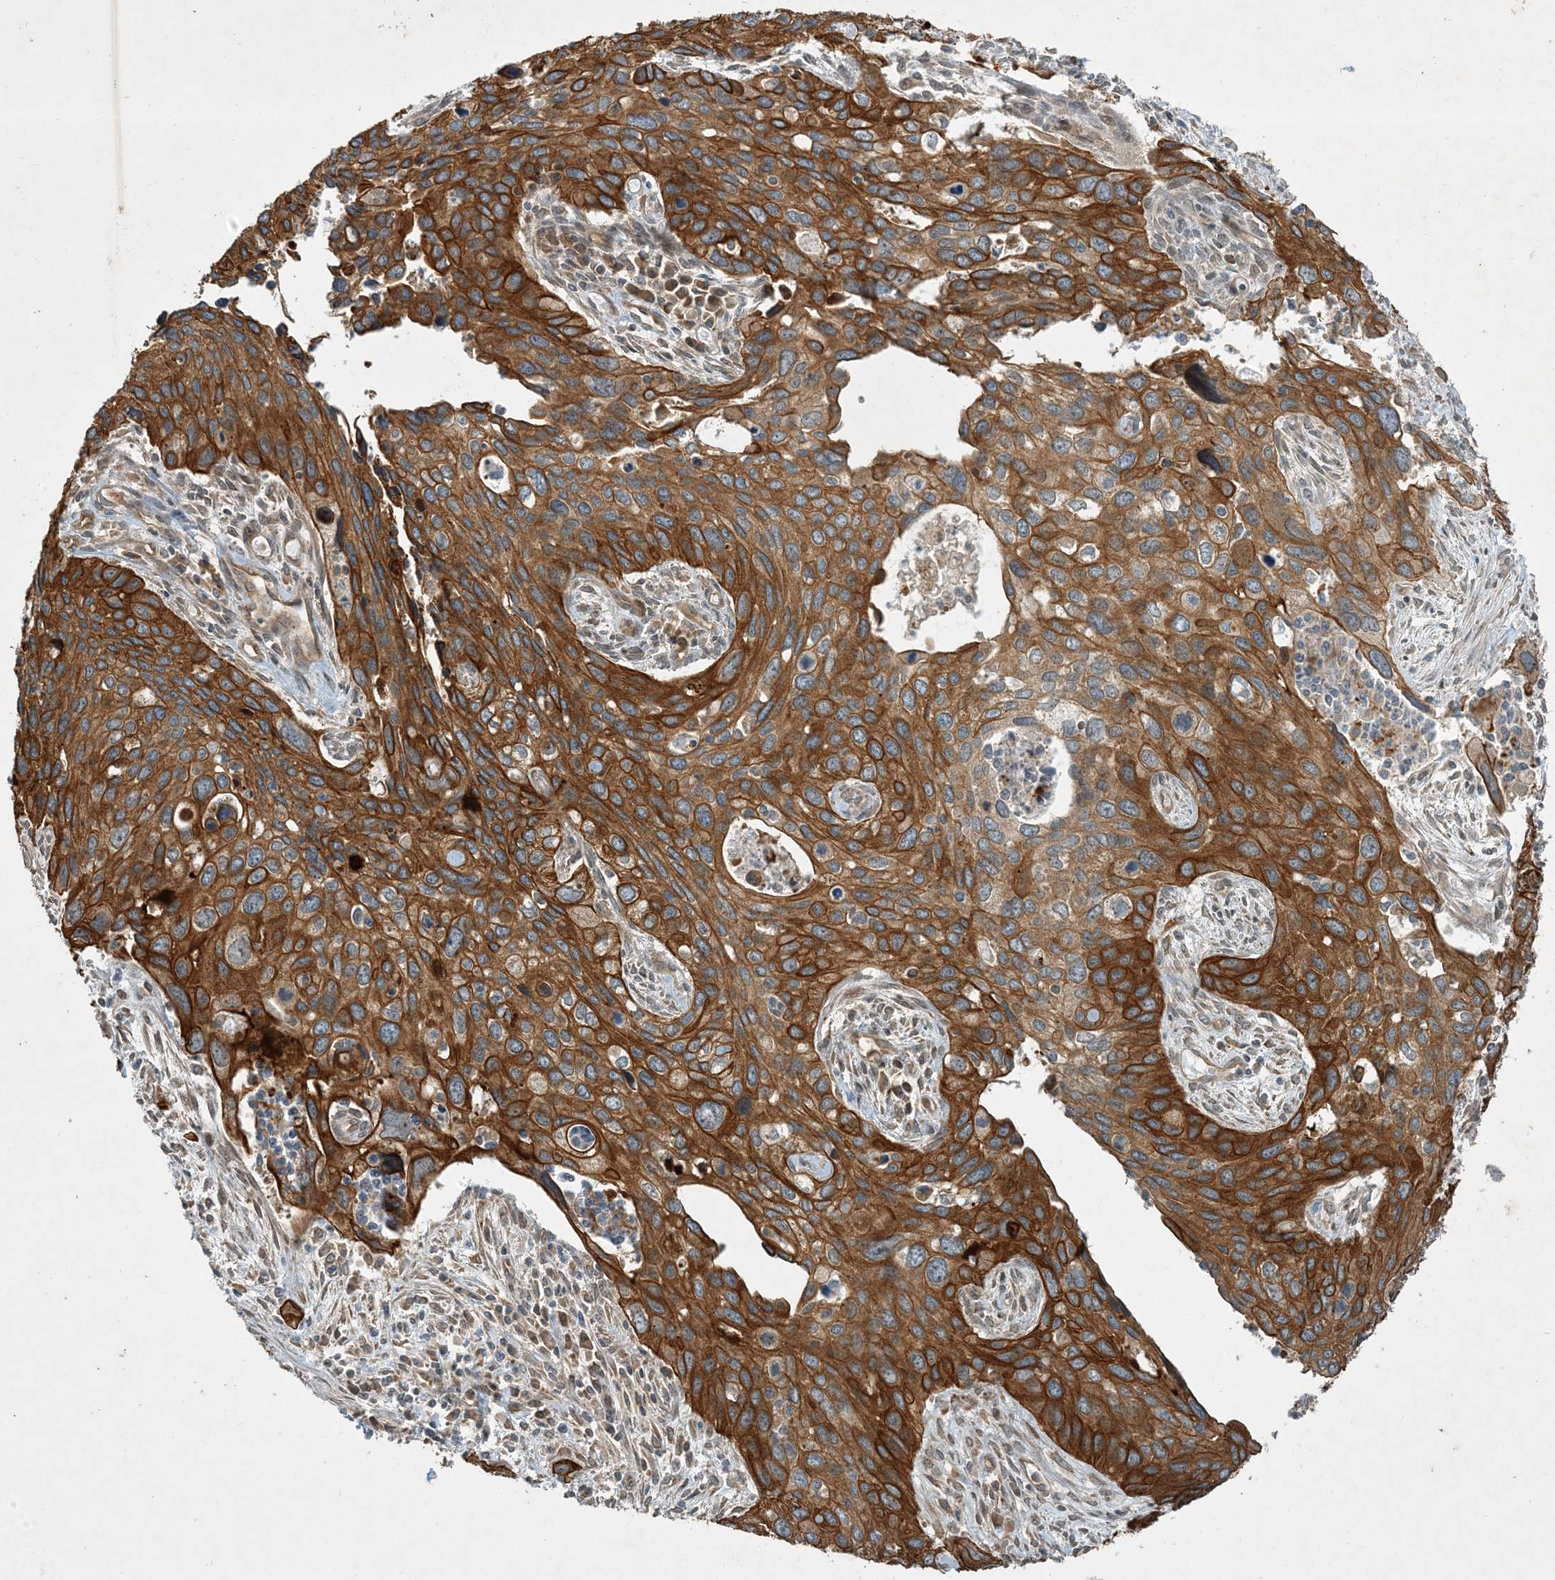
{"staining": {"intensity": "moderate", "quantity": ">75%", "location": "cytoplasmic/membranous"}, "tissue": "cervical cancer", "cell_type": "Tumor cells", "image_type": "cancer", "snomed": [{"axis": "morphology", "description": "Squamous cell carcinoma, NOS"}, {"axis": "topography", "description": "Cervix"}], "caption": "Squamous cell carcinoma (cervical) was stained to show a protein in brown. There is medium levels of moderate cytoplasmic/membranous positivity in about >75% of tumor cells. Using DAB (3,3'-diaminobenzidine) (brown) and hematoxylin (blue) stains, captured at high magnification using brightfield microscopy.", "gene": "COMMD8", "patient": {"sex": "female", "age": 55}}